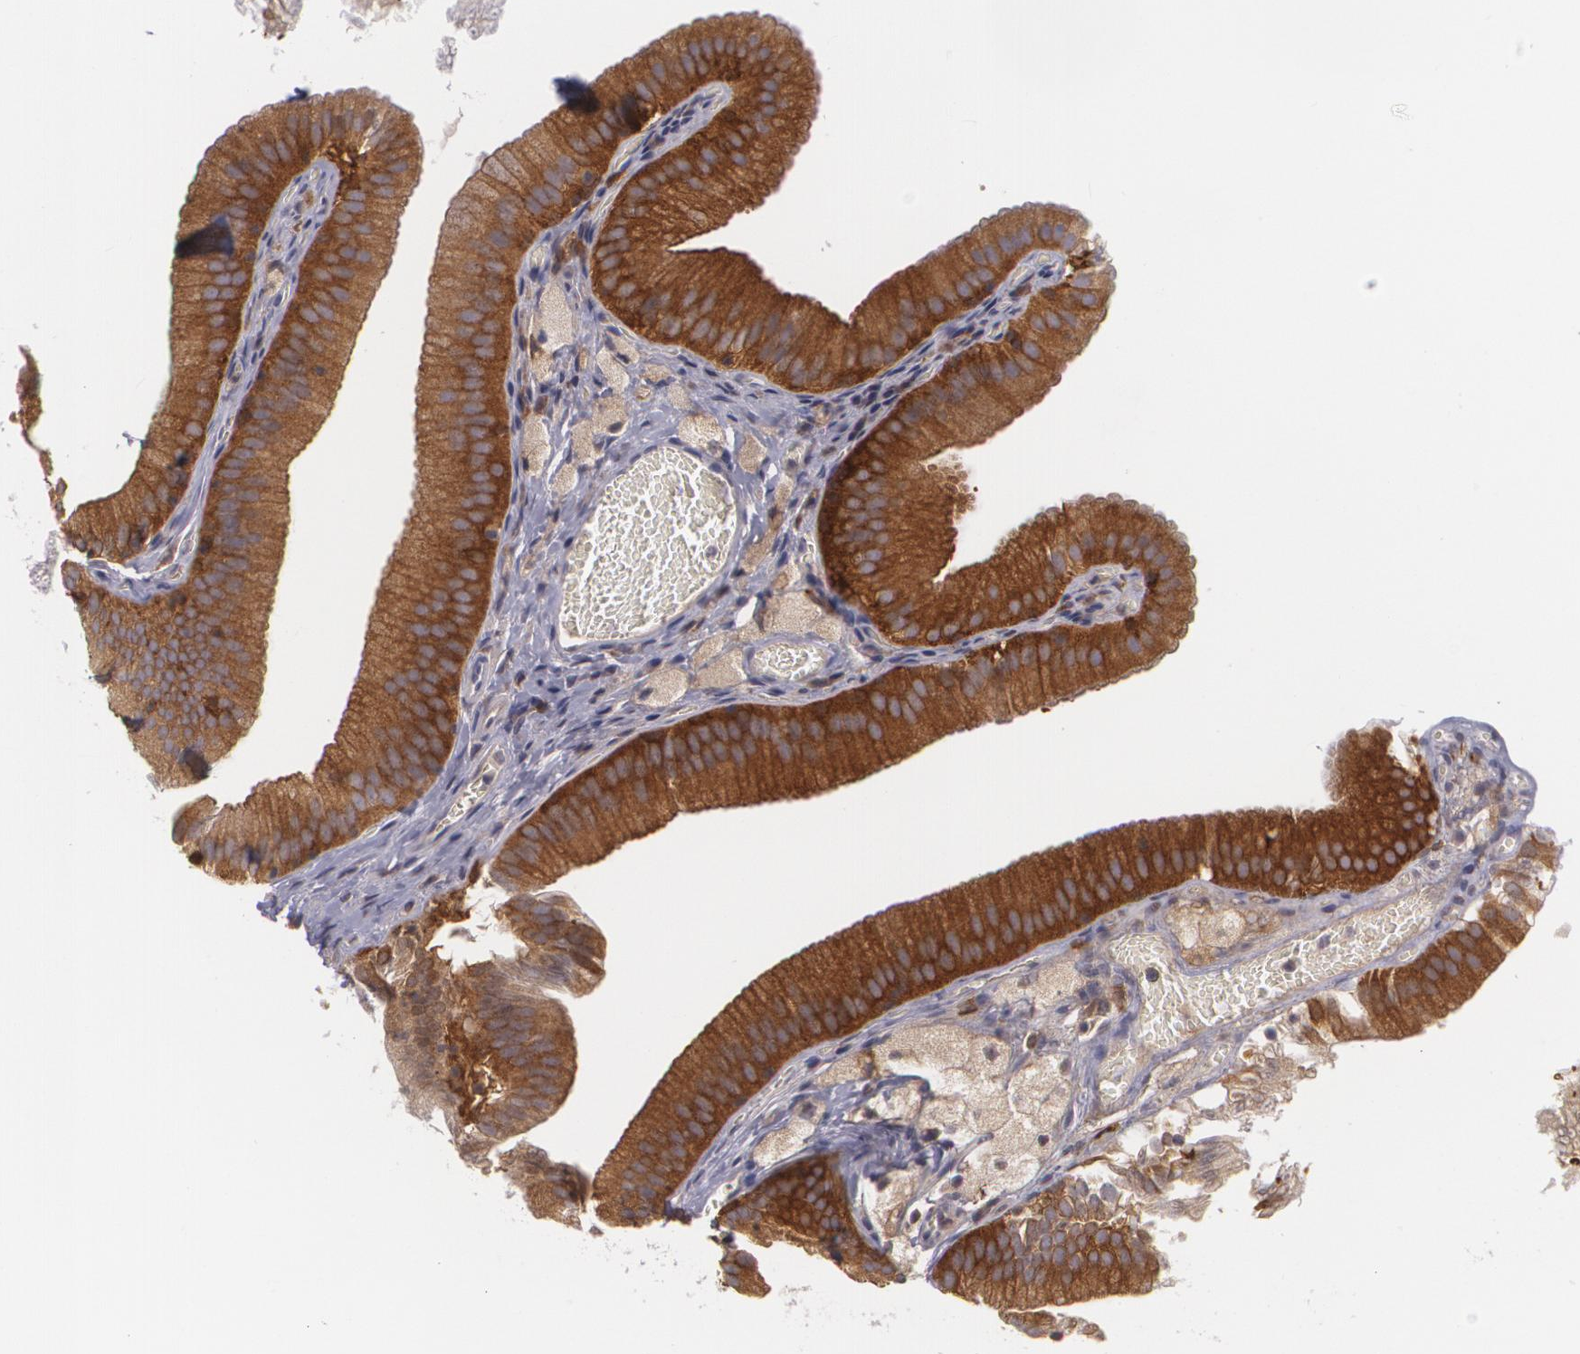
{"staining": {"intensity": "moderate", "quantity": ">75%", "location": "cytoplasmic/membranous"}, "tissue": "gallbladder", "cell_type": "Glandular cells", "image_type": "normal", "snomed": [{"axis": "morphology", "description": "Normal tissue, NOS"}, {"axis": "topography", "description": "Gallbladder"}], "caption": "Glandular cells reveal moderate cytoplasmic/membranous positivity in approximately >75% of cells in unremarkable gallbladder.", "gene": "BIN1", "patient": {"sex": "female", "age": 24}}